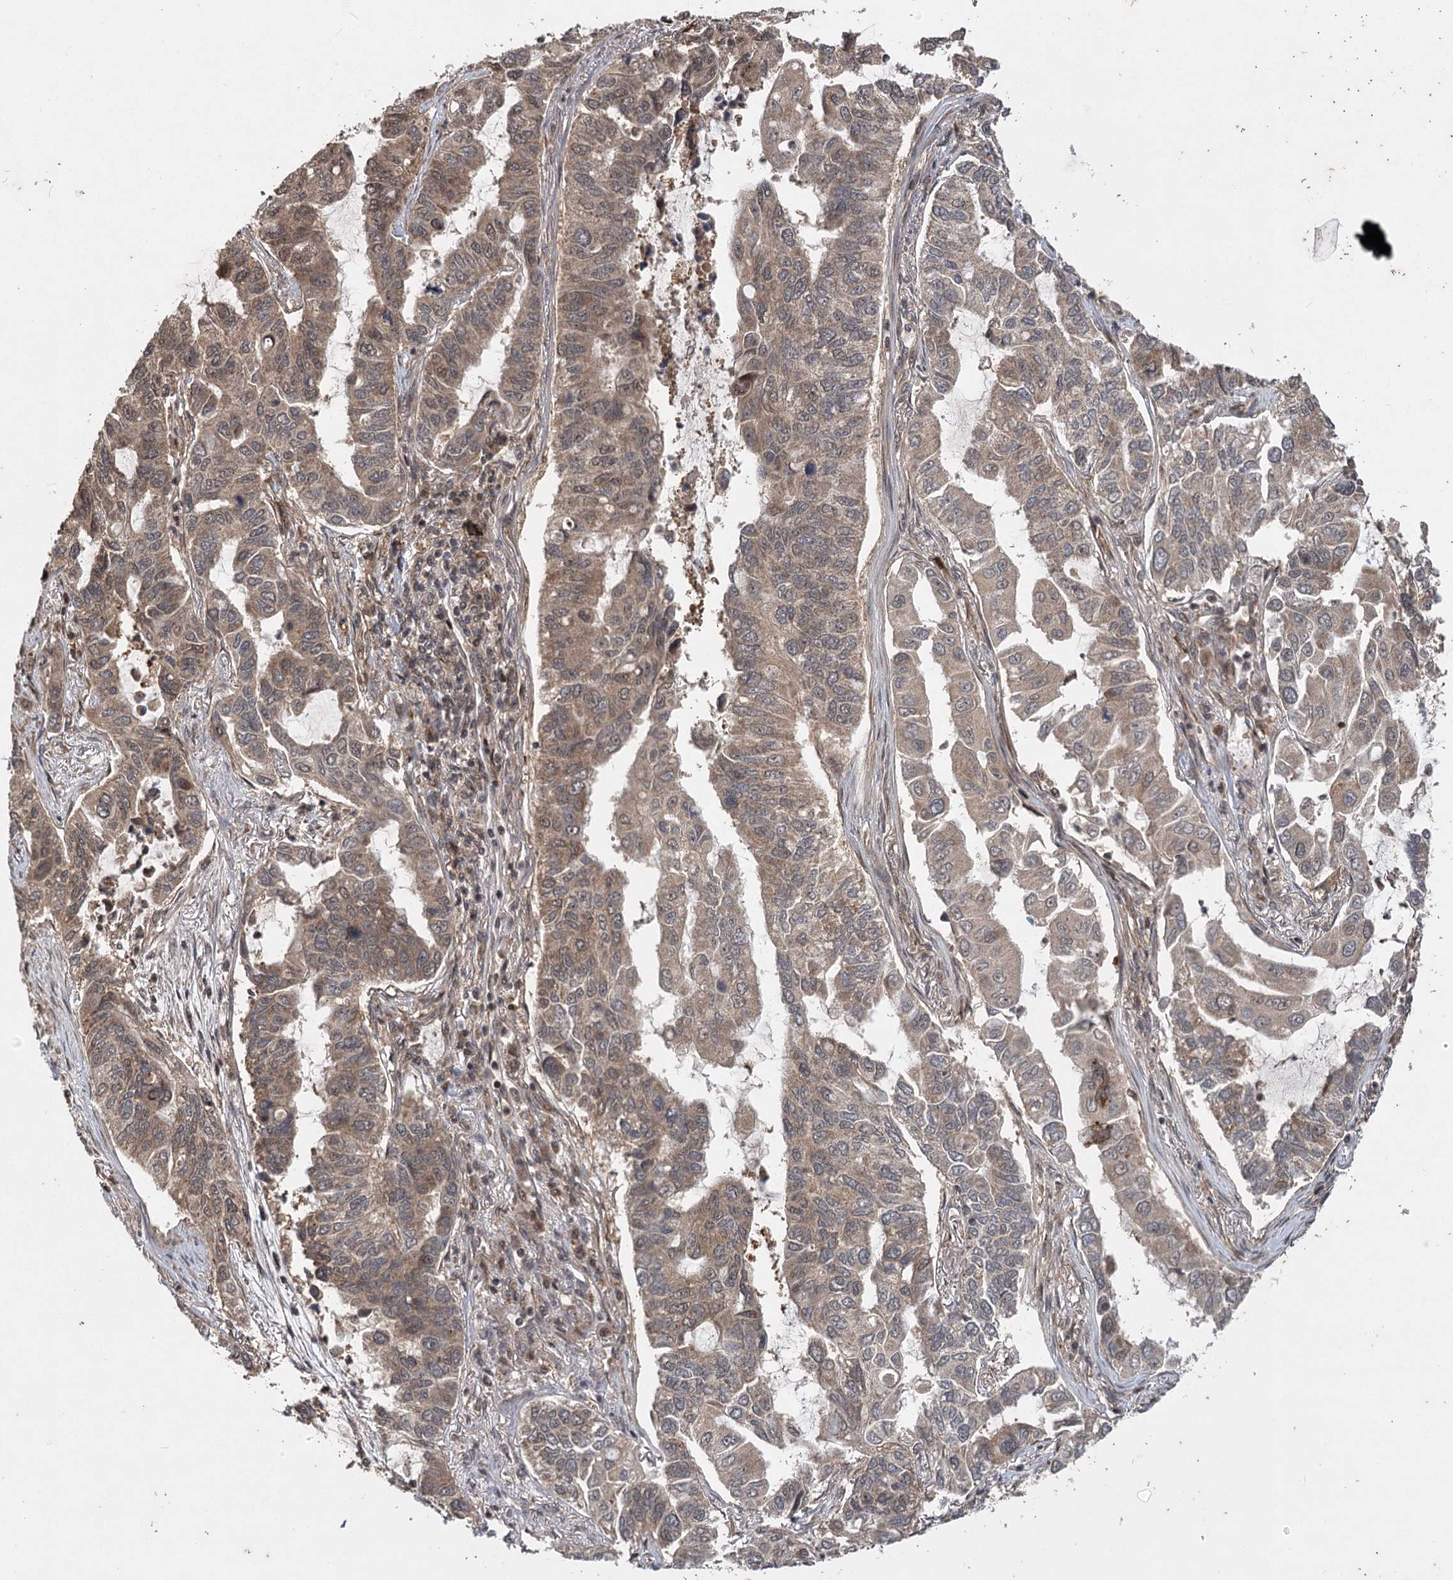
{"staining": {"intensity": "moderate", "quantity": ">75%", "location": "cytoplasmic/membranous"}, "tissue": "lung cancer", "cell_type": "Tumor cells", "image_type": "cancer", "snomed": [{"axis": "morphology", "description": "Adenocarcinoma, NOS"}, {"axis": "topography", "description": "Lung"}], "caption": "Immunohistochemical staining of lung cancer shows moderate cytoplasmic/membranous protein positivity in approximately >75% of tumor cells.", "gene": "INSIG2", "patient": {"sex": "male", "age": 64}}